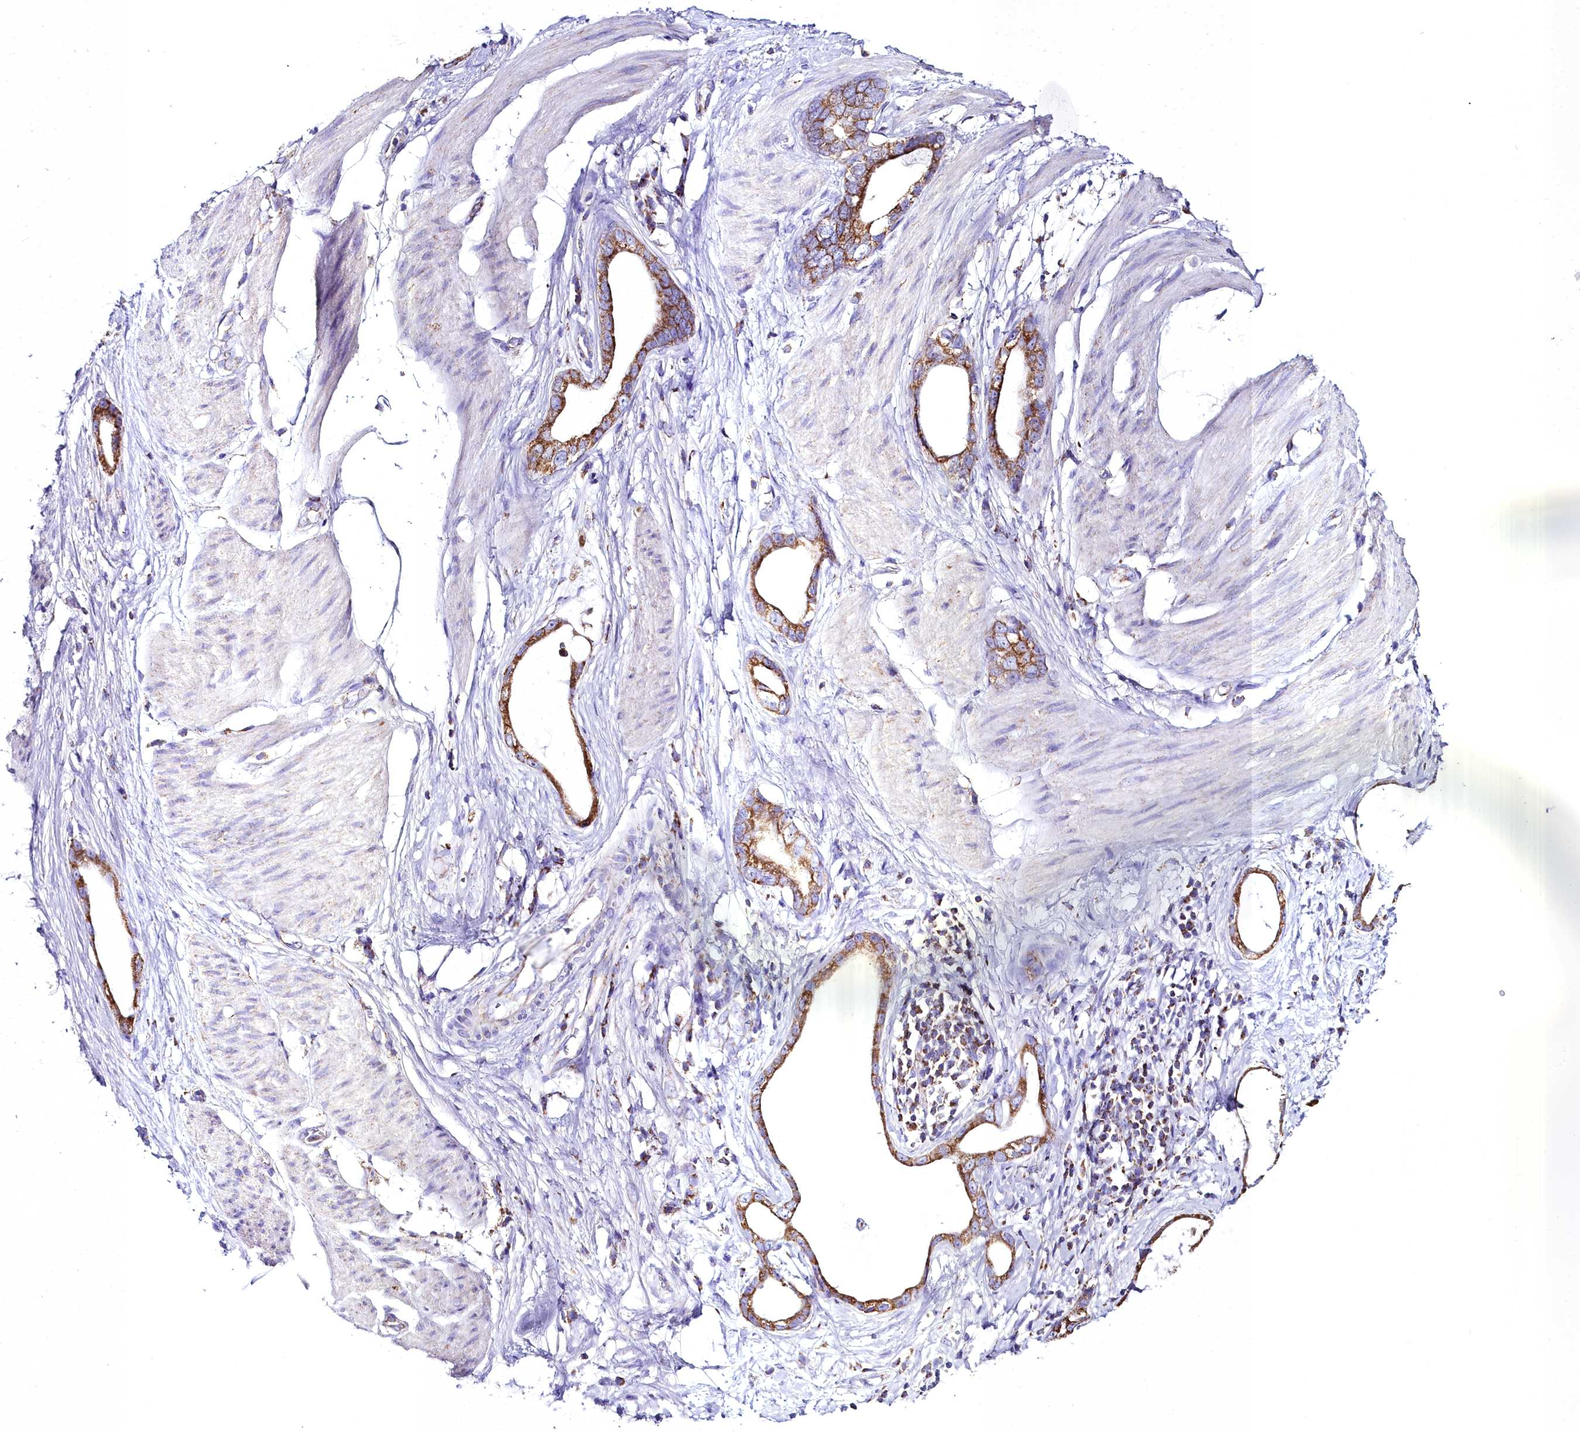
{"staining": {"intensity": "strong", "quantity": ">75%", "location": "cytoplasmic/membranous"}, "tissue": "stomach cancer", "cell_type": "Tumor cells", "image_type": "cancer", "snomed": [{"axis": "morphology", "description": "Adenocarcinoma, NOS"}, {"axis": "topography", "description": "Stomach"}], "caption": "Immunohistochemistry (IHC) (DAB) staining of human adenocarcinoma (stomach) displays strong cytoplasmic/membranous protein expression in approximately >75% of tumor cells.", "gene": "WDFY3", "patient": {"sex": "male", "age": 55}}